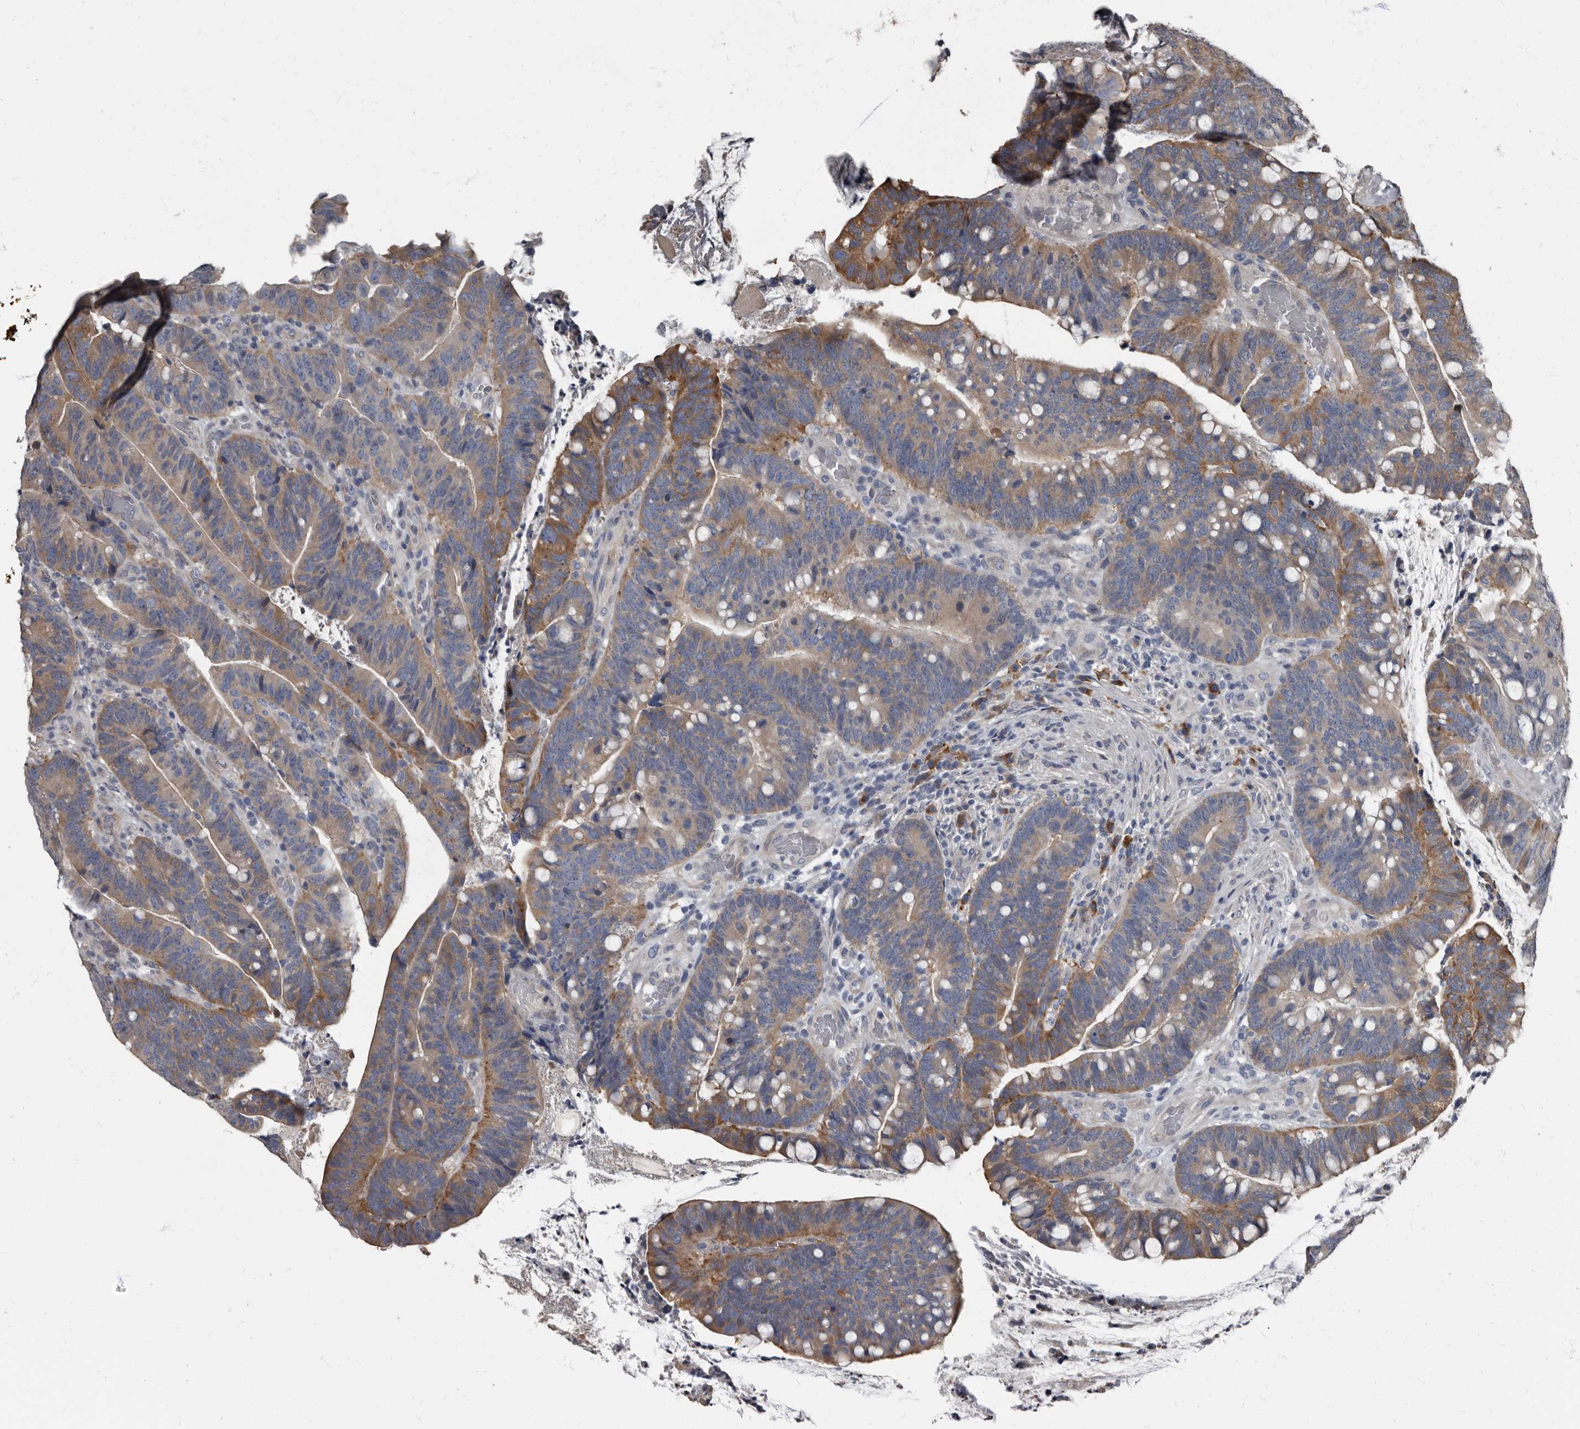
{"staining": {"intensity": "moderate", "quantity": "25%-75%", "location": "cytoplasmic/membranous"}, "tissue": "colorectal cancer", "cell_type": "Tumor cells", "image_type": "cancer", "snomed": [{"axis": "morphology", "description": "Adenocarcinoma, NOS"}, {"axis": "topography", "description": "Colon"}], "caption": "This histopathology image exhibits adenocarcinoma (colorectal) stained with immunohistochemistry (IHC) to label a protein in brown. The cytoplasmic/membranous of tumor cells show moderate positivity for the protein. Nuclei are counter-stained blue.", "gene": "TPD52L1", "patient": {"sex": "female", "age": 66}}